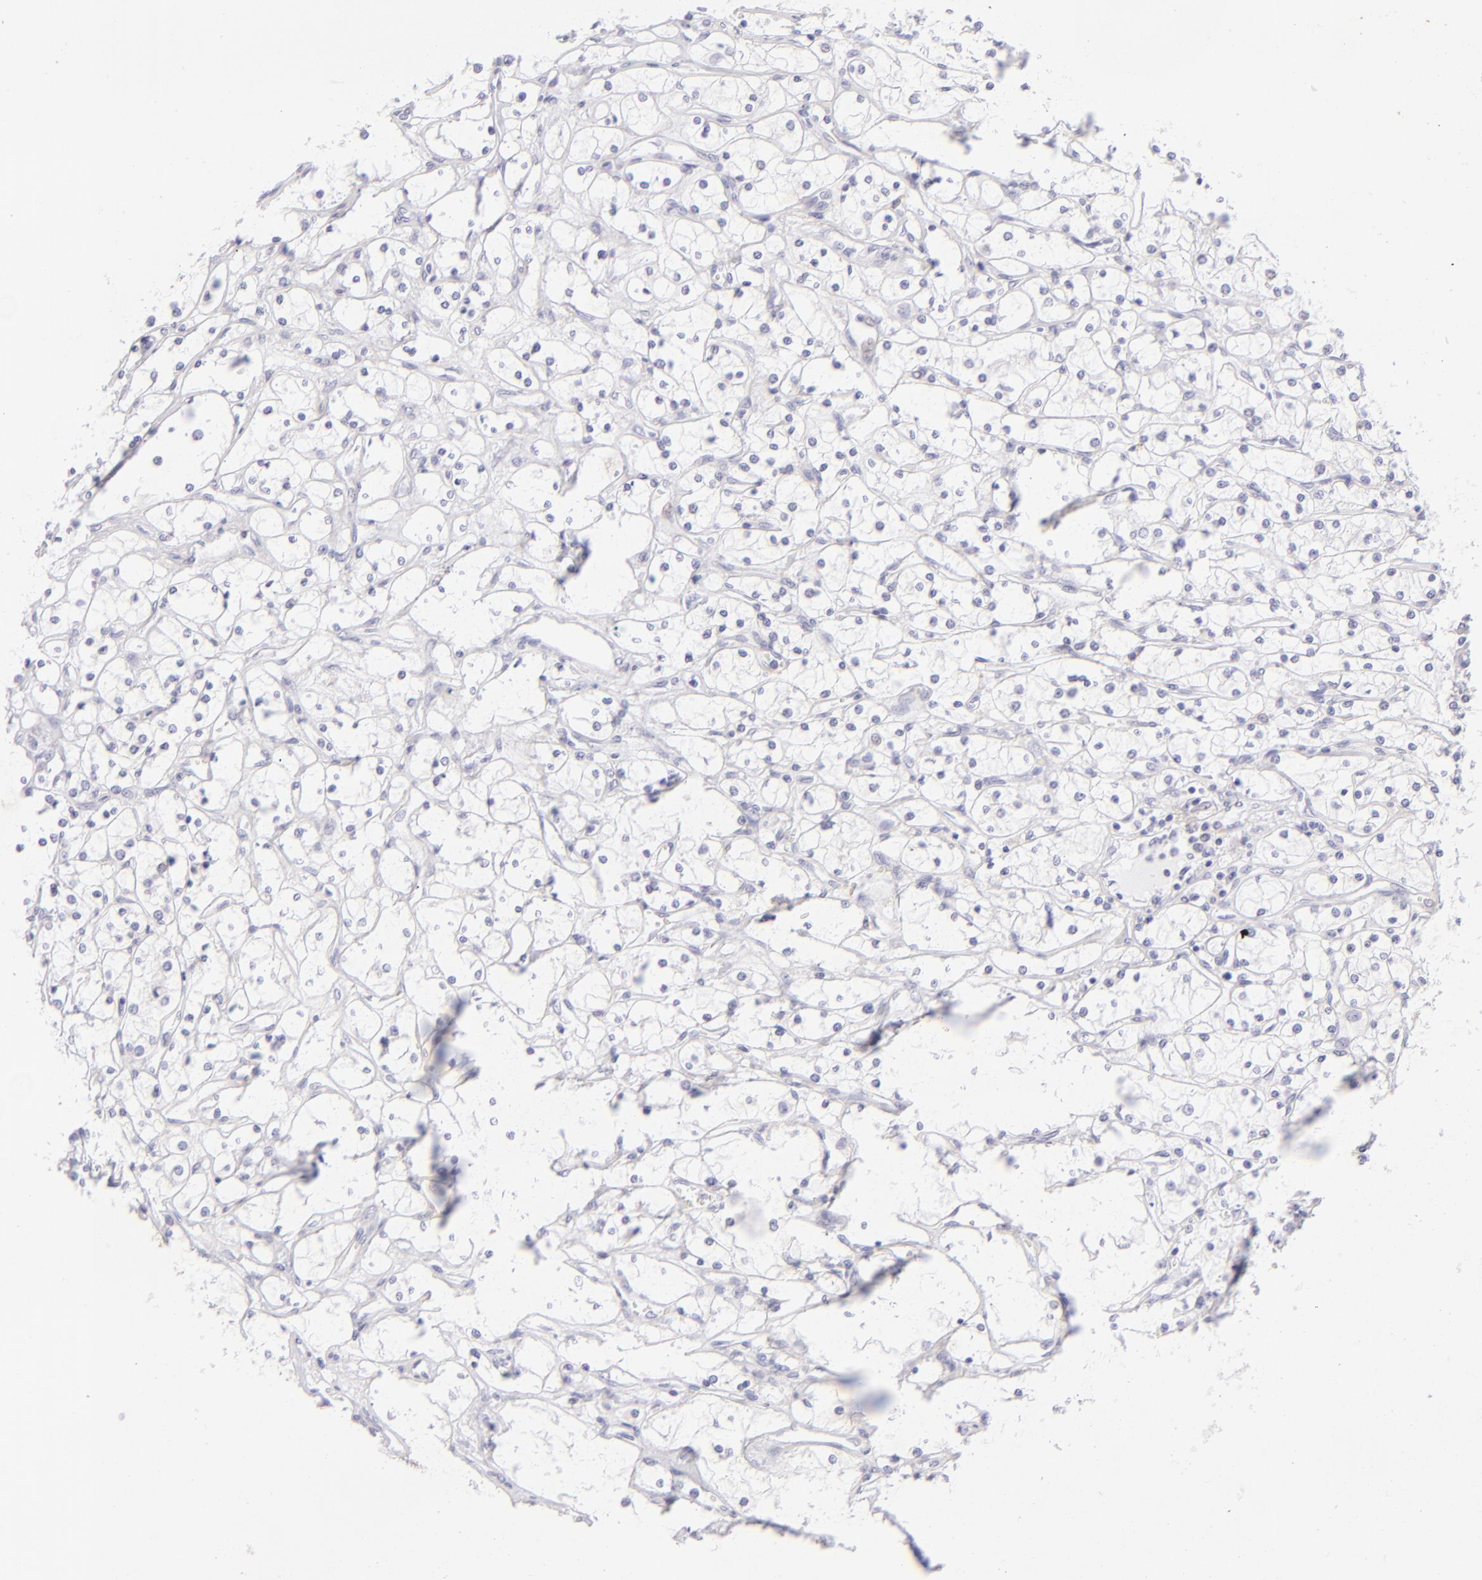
{"staining": {"intensity": "negative", "quantity": "none", "location": "none"}, "tissue": "renal cancer", "cell_type": "Tumor cells", "image_type": "cancer", "snomed": [{"axis": "morphology", "description": "Adenocarcinoma, NOS"}, {"axis": "topography", "description": "Kidney"}], "caption": "This histopathology image is of renal cancer stained with immunohistochemistry (IHC) to label a protein in brown with the nuclei are counter-stained blue. There is no positivity in tumor cells.", "gene": "CD72", "patient": {"sex": "male", "age": 61}}